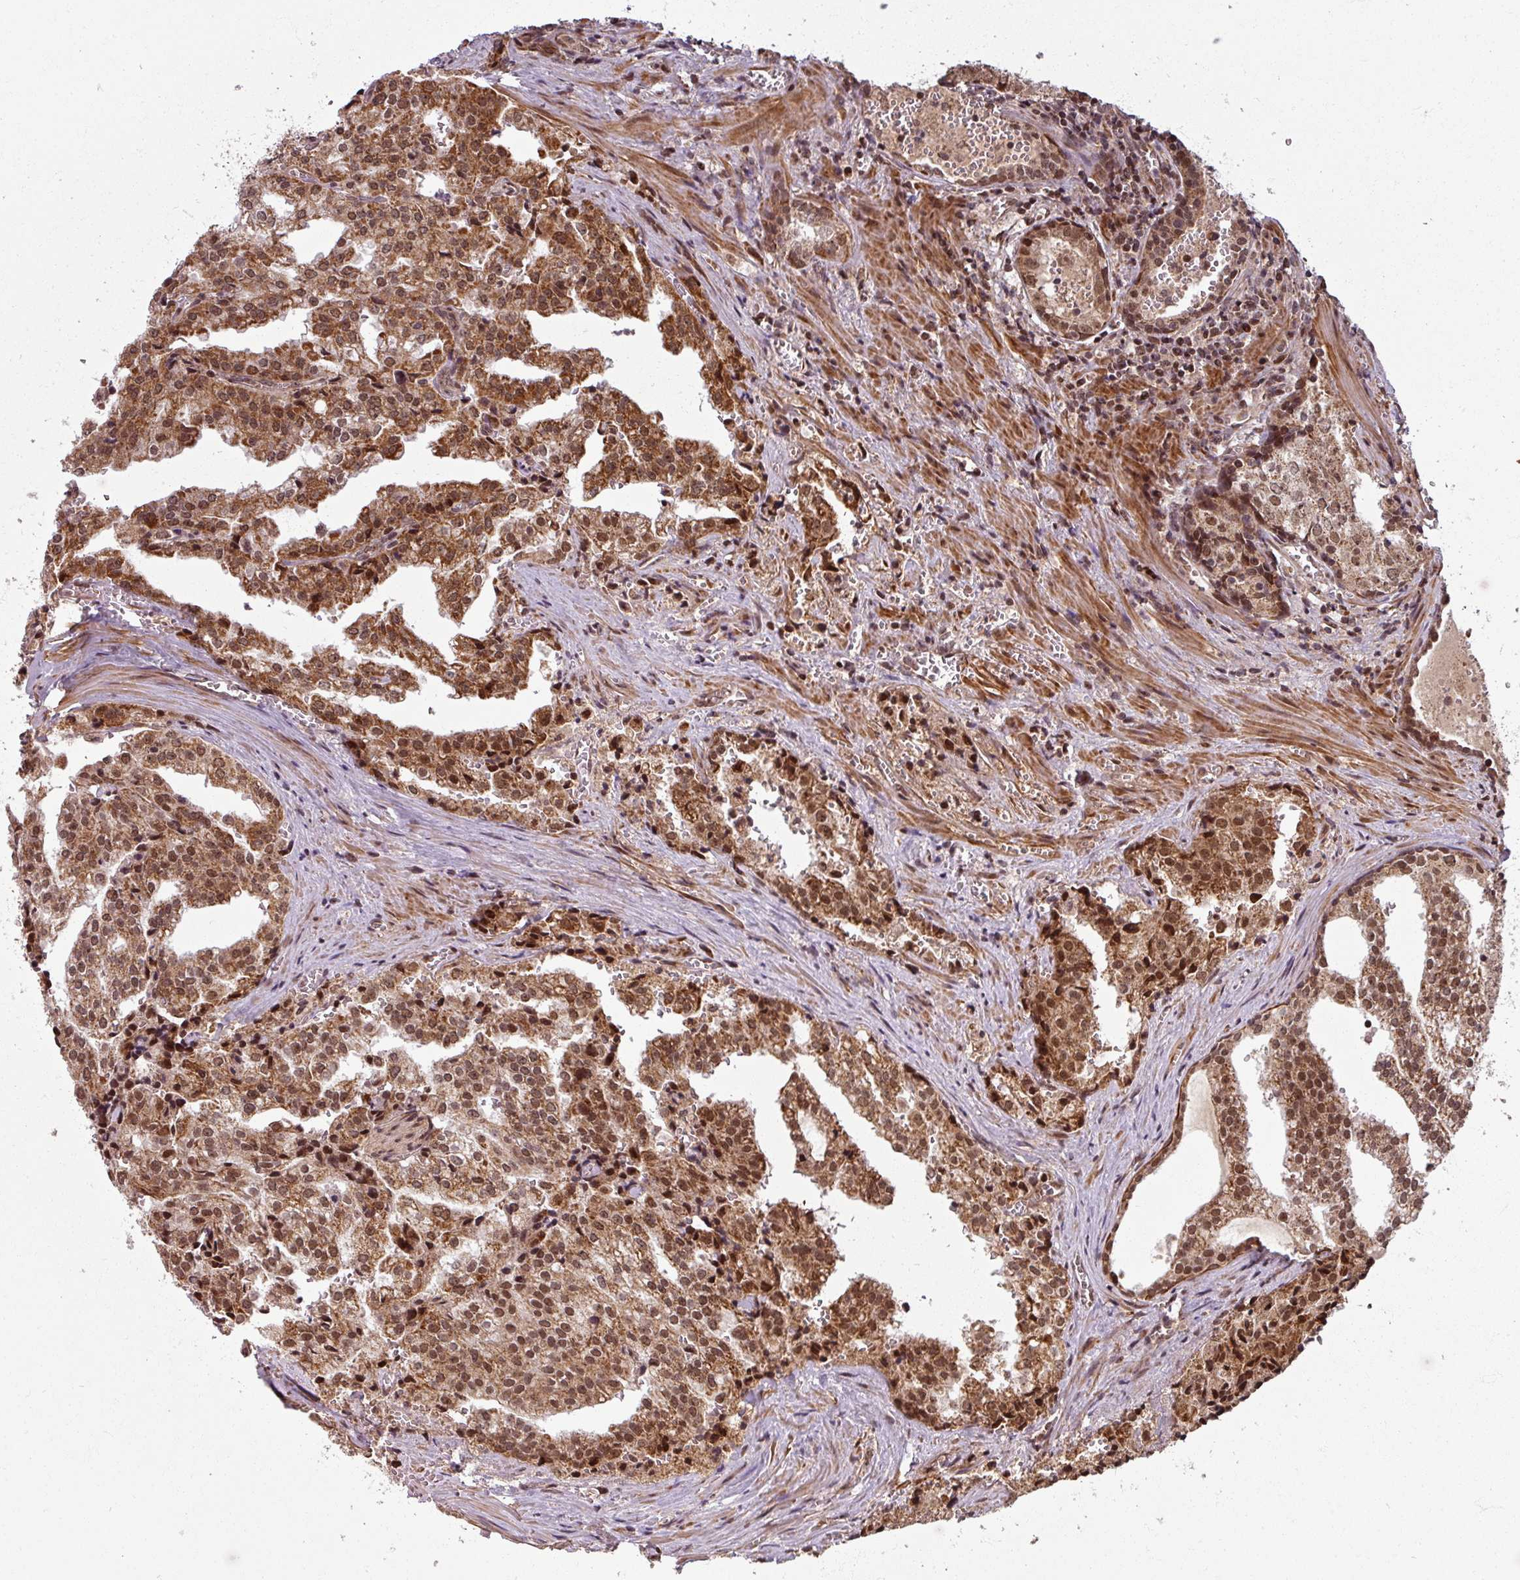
{"staining": {"intensity": "moderate", "quantity": ">75%", "location": "cytoplasmic/membranous,nuclear"}, "tissue": "prostate cancer", "cell_type": "Tumor cells", "image_type": "cancer", "snomed": [{"axis": "morphology", "description": "Adenocarcinoma, High grade"}, {"axis": "topography", "description": "Prostate"}], "caption": "This micrograph shows immunohistochemistry staining of adenocarcinoma (high-grade) (prostate), with medium moderate cytoplasmic/membranous and nuclear expression in approximately >75% of tumor cells.", "gene": "SWI5", "patient": {"sex": "male", "age": 68}}